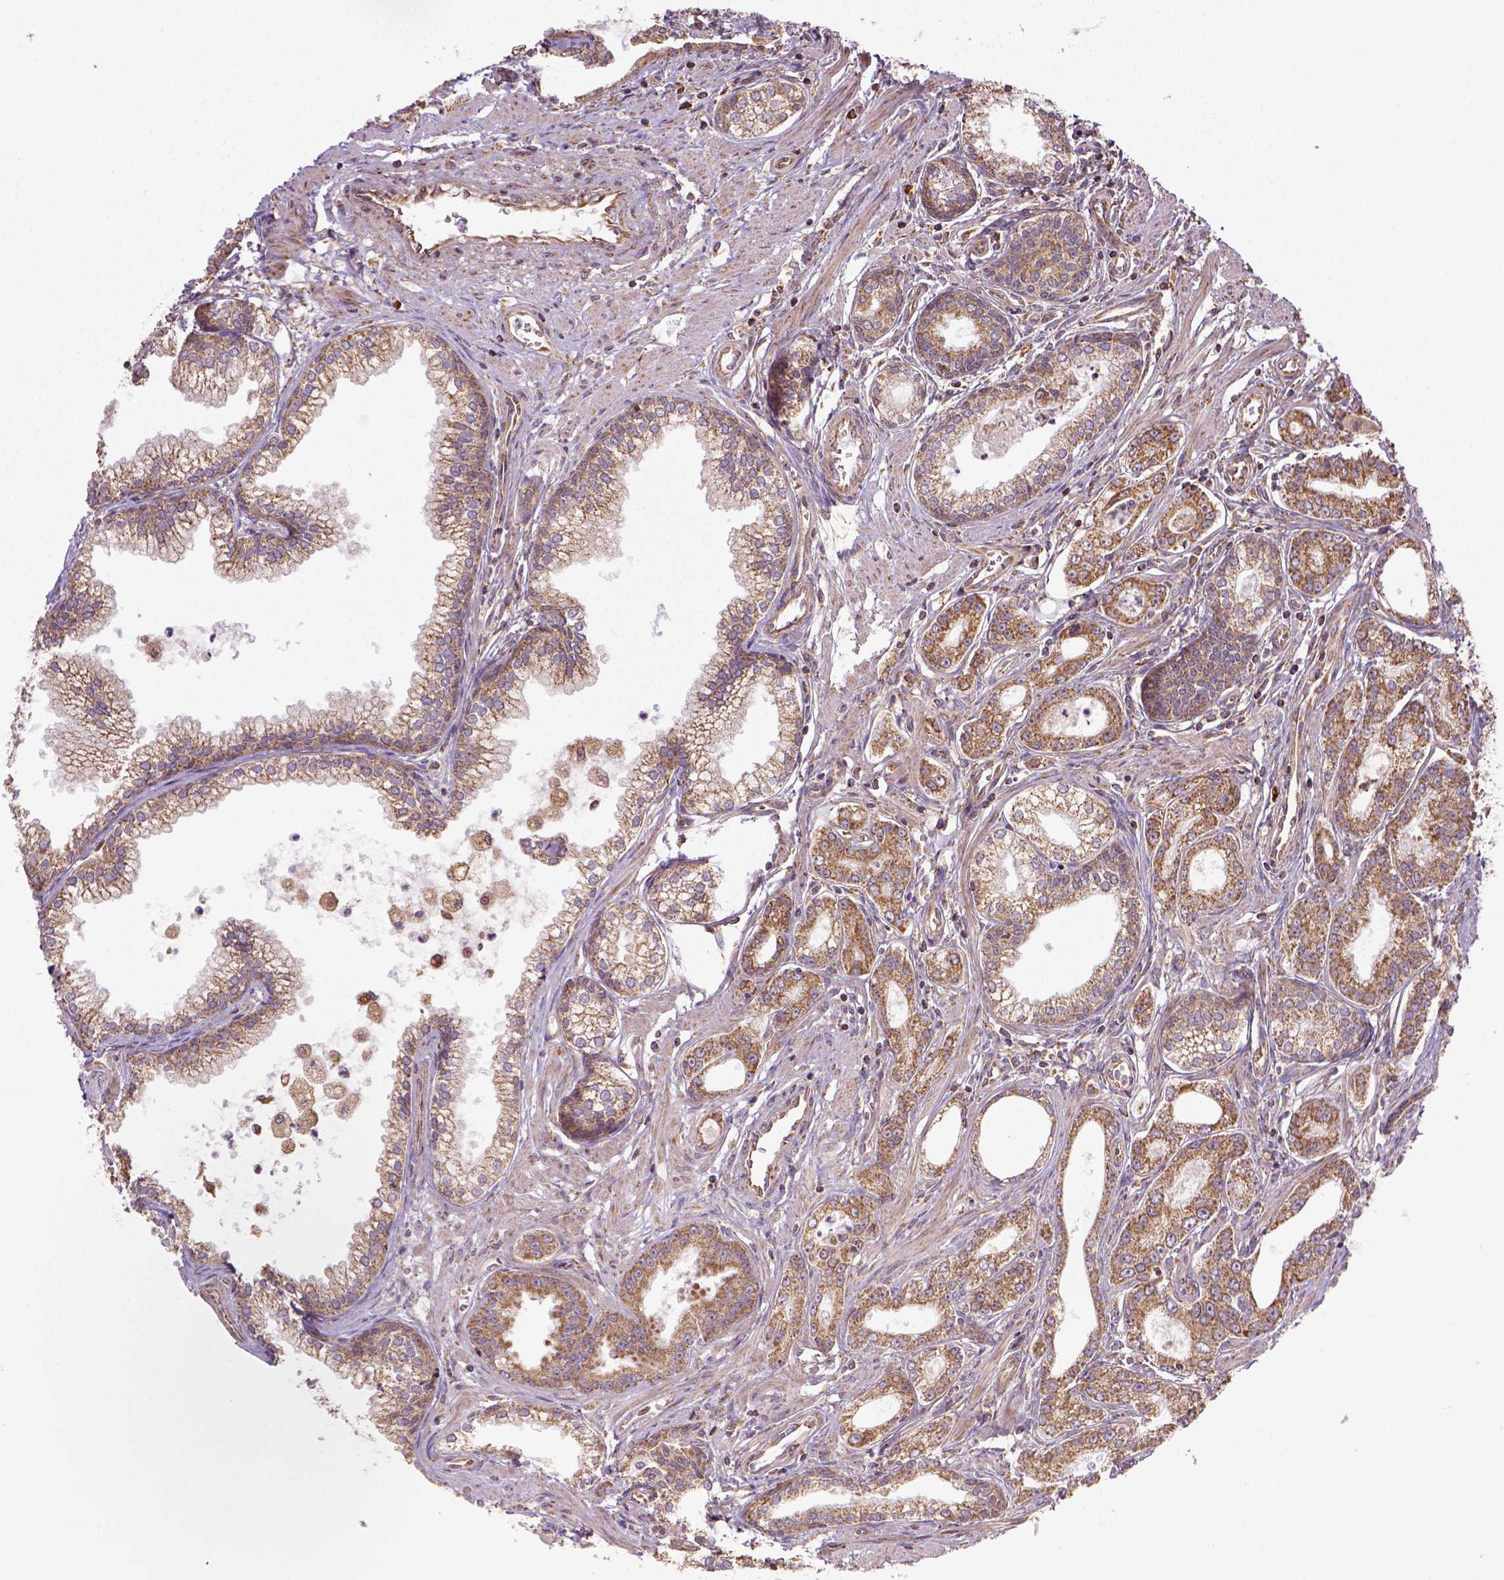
{"staining": {"intensity": "moderate", "quantity": ">75%", "location": "cytoplasmic/membranous"}, "tissue": "prostate cancer", "cell_type": "Tumor cells", "image_type": "cancer", "snomed": [{"axis": "morphology", "description": "Adenocarcinoma, NOS"}, {"axis": "topography", "description": "Prostate"}], "caption": "Immunohistochemistry of human prostate cancer reveals medium levels of moderate cytoplasmic/membranous positivity in approximately >75% of tumor cells. (Stains: DAB in brown, nuclei in blue, Microscopy: brightfield microscopy at high magnification).", "gene": "MAPK8IP3", "patient": {"sex": "male", "age": 71}}